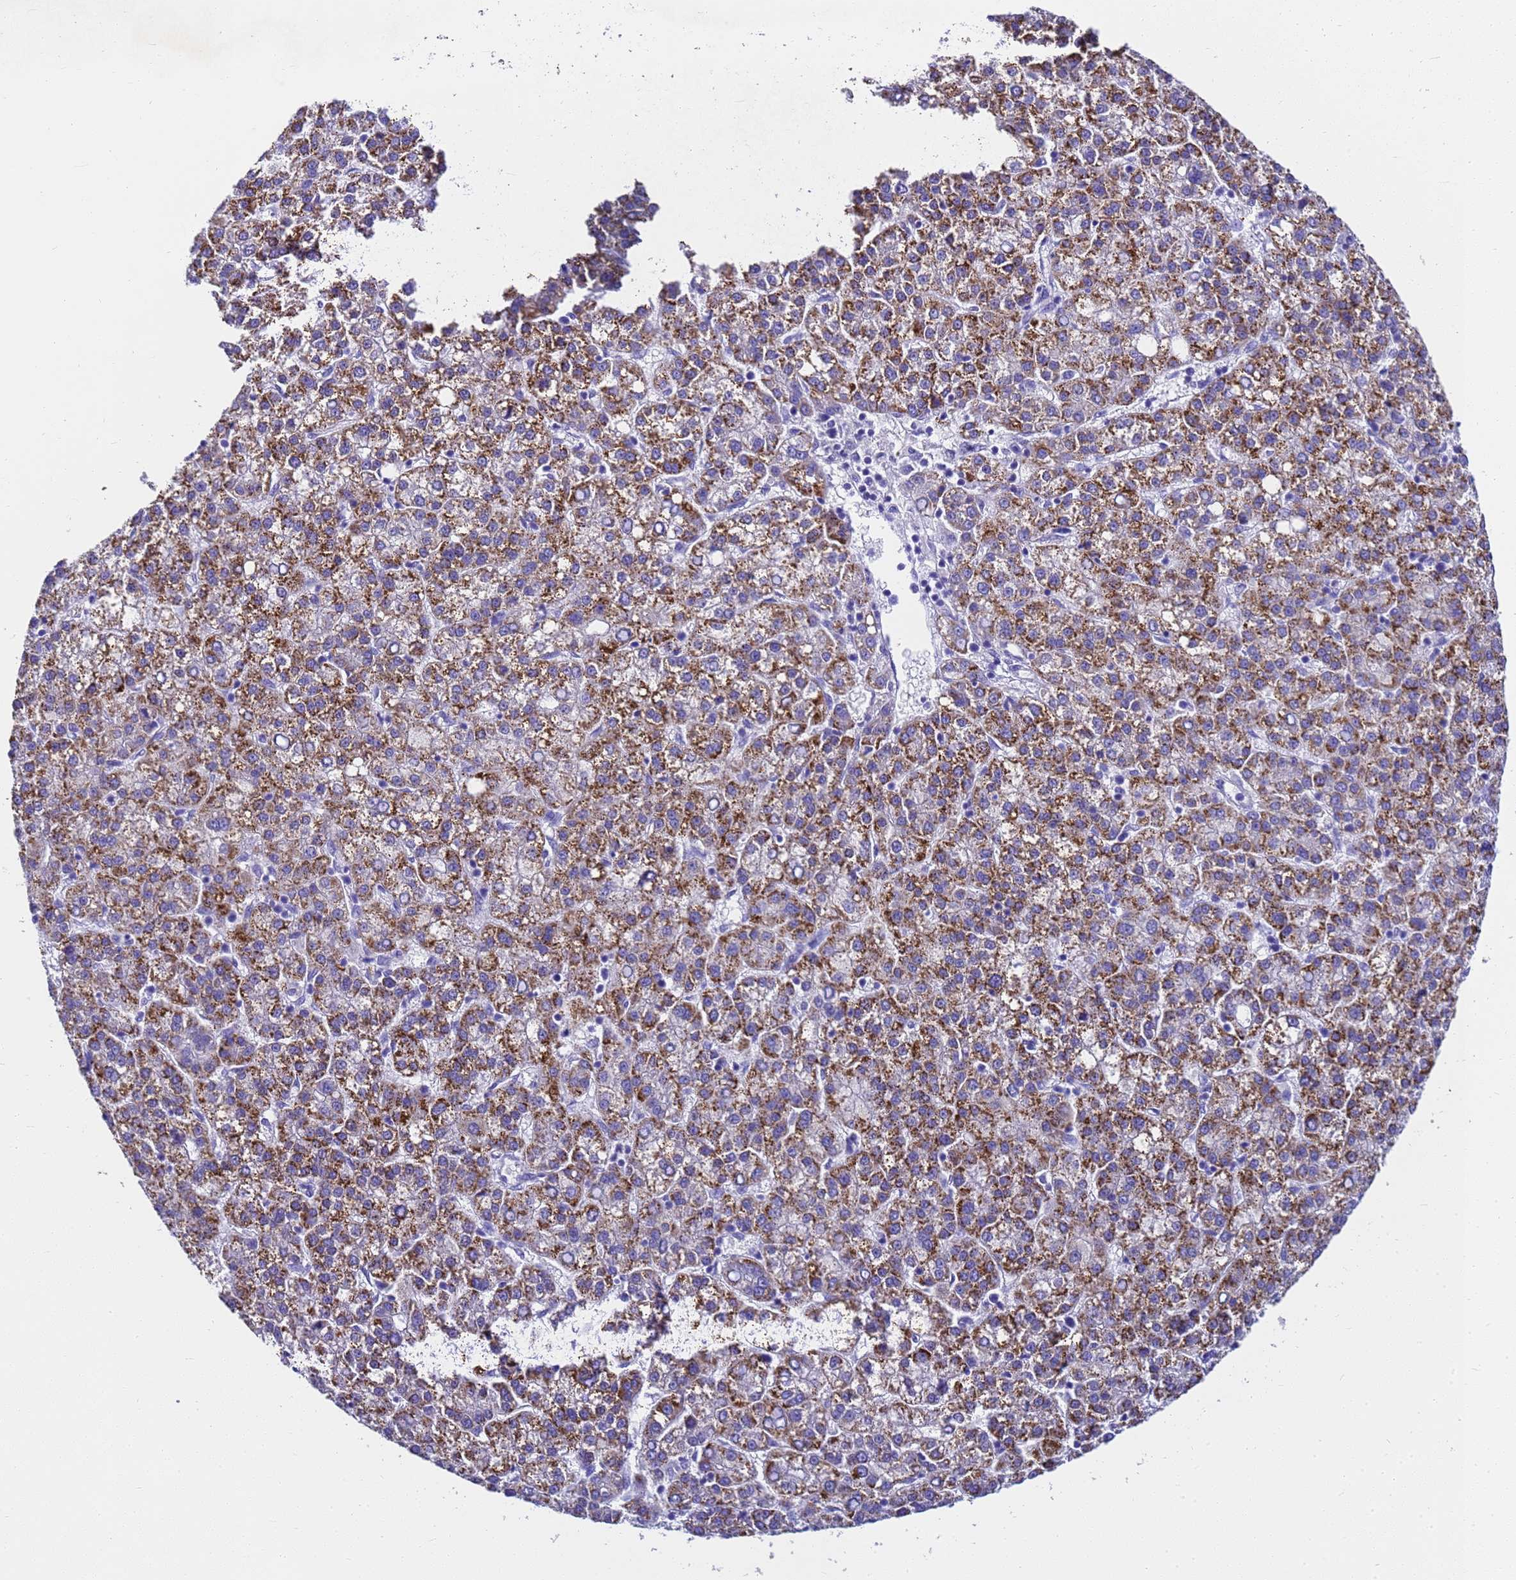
{"staining": {"intensity": "strong", "quantity": ">75%", "location": "cytoplasmic/membranous"}, "tissue": "liver cancer", "cell_type": "Tumor cells", "image_type": "cancer", "snomed": [{"axis": "morphology", "description": "Carcinoma, Hepatocellular, NOS"}, {"axis": "topography", "description": "Liver"}], "caption": "Hepatocellular carcinoma (liver) stained for a protein reveals strong cytoplasmic/membranous positivity in tumor cells.", "gene": "MS4A13", "patient": {"sex": "female", "age": 58}}